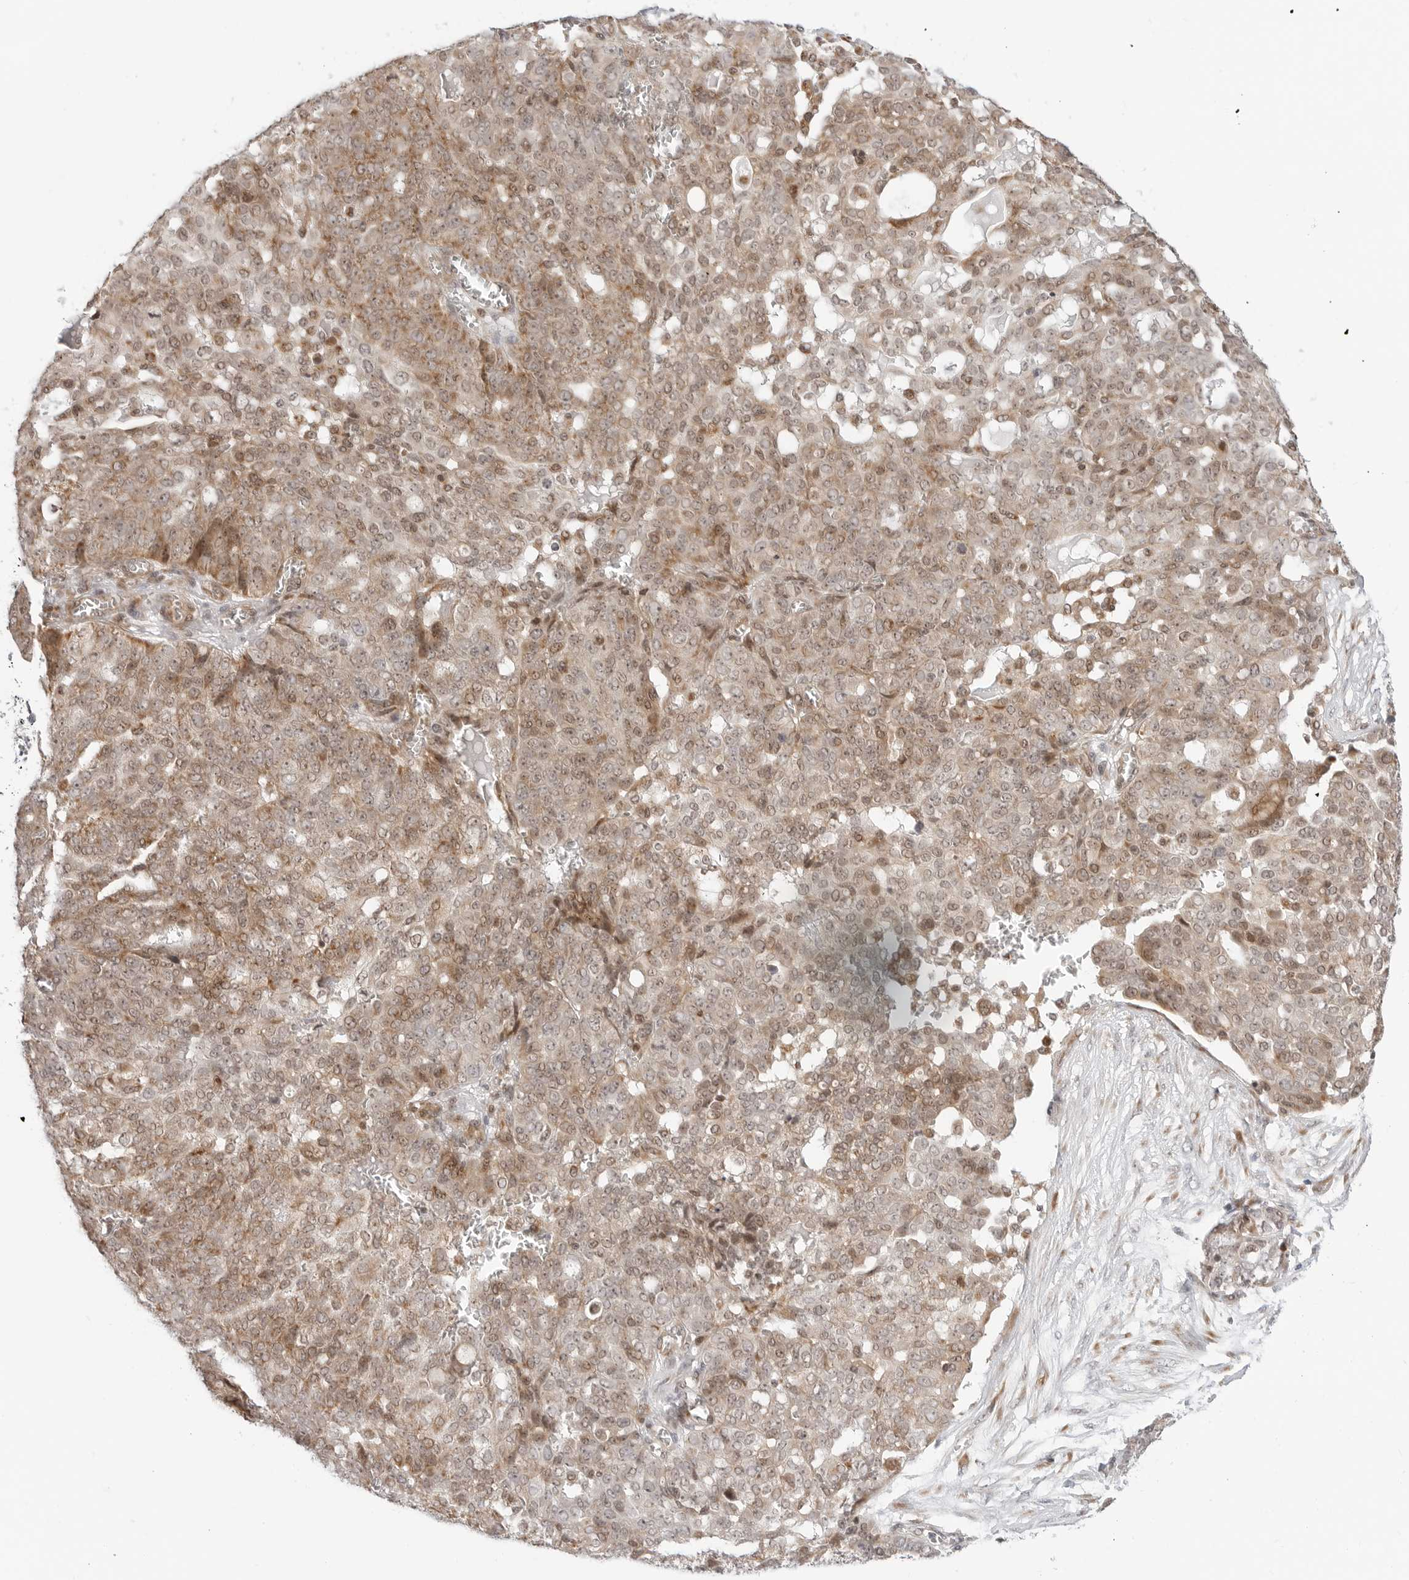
{"staining": {"intensity": "moderate", "quantity": ">75%", "location": "cytoplasmic/membranous"}, "tissue": "ovarian cancer", "cell_type": "Tumor cells", "image_type": "cancer", "snomed": [{"axis": "morphology", "description": "Cystadenocarcinoma, serous, NOS"}, {"axis": "topography", "description": "Soft tissue"}, {"axis": "topography", "description": "Ovary"}], "caption": "Protein expression analysis of human serous cystadenocarcinoma (ovarian) reveals moderate cytoplasmic/membranous staining in about >75% of tumor cells.", "gene": "POLR3GL", "patient": {"sex": "female", "age": 57}}